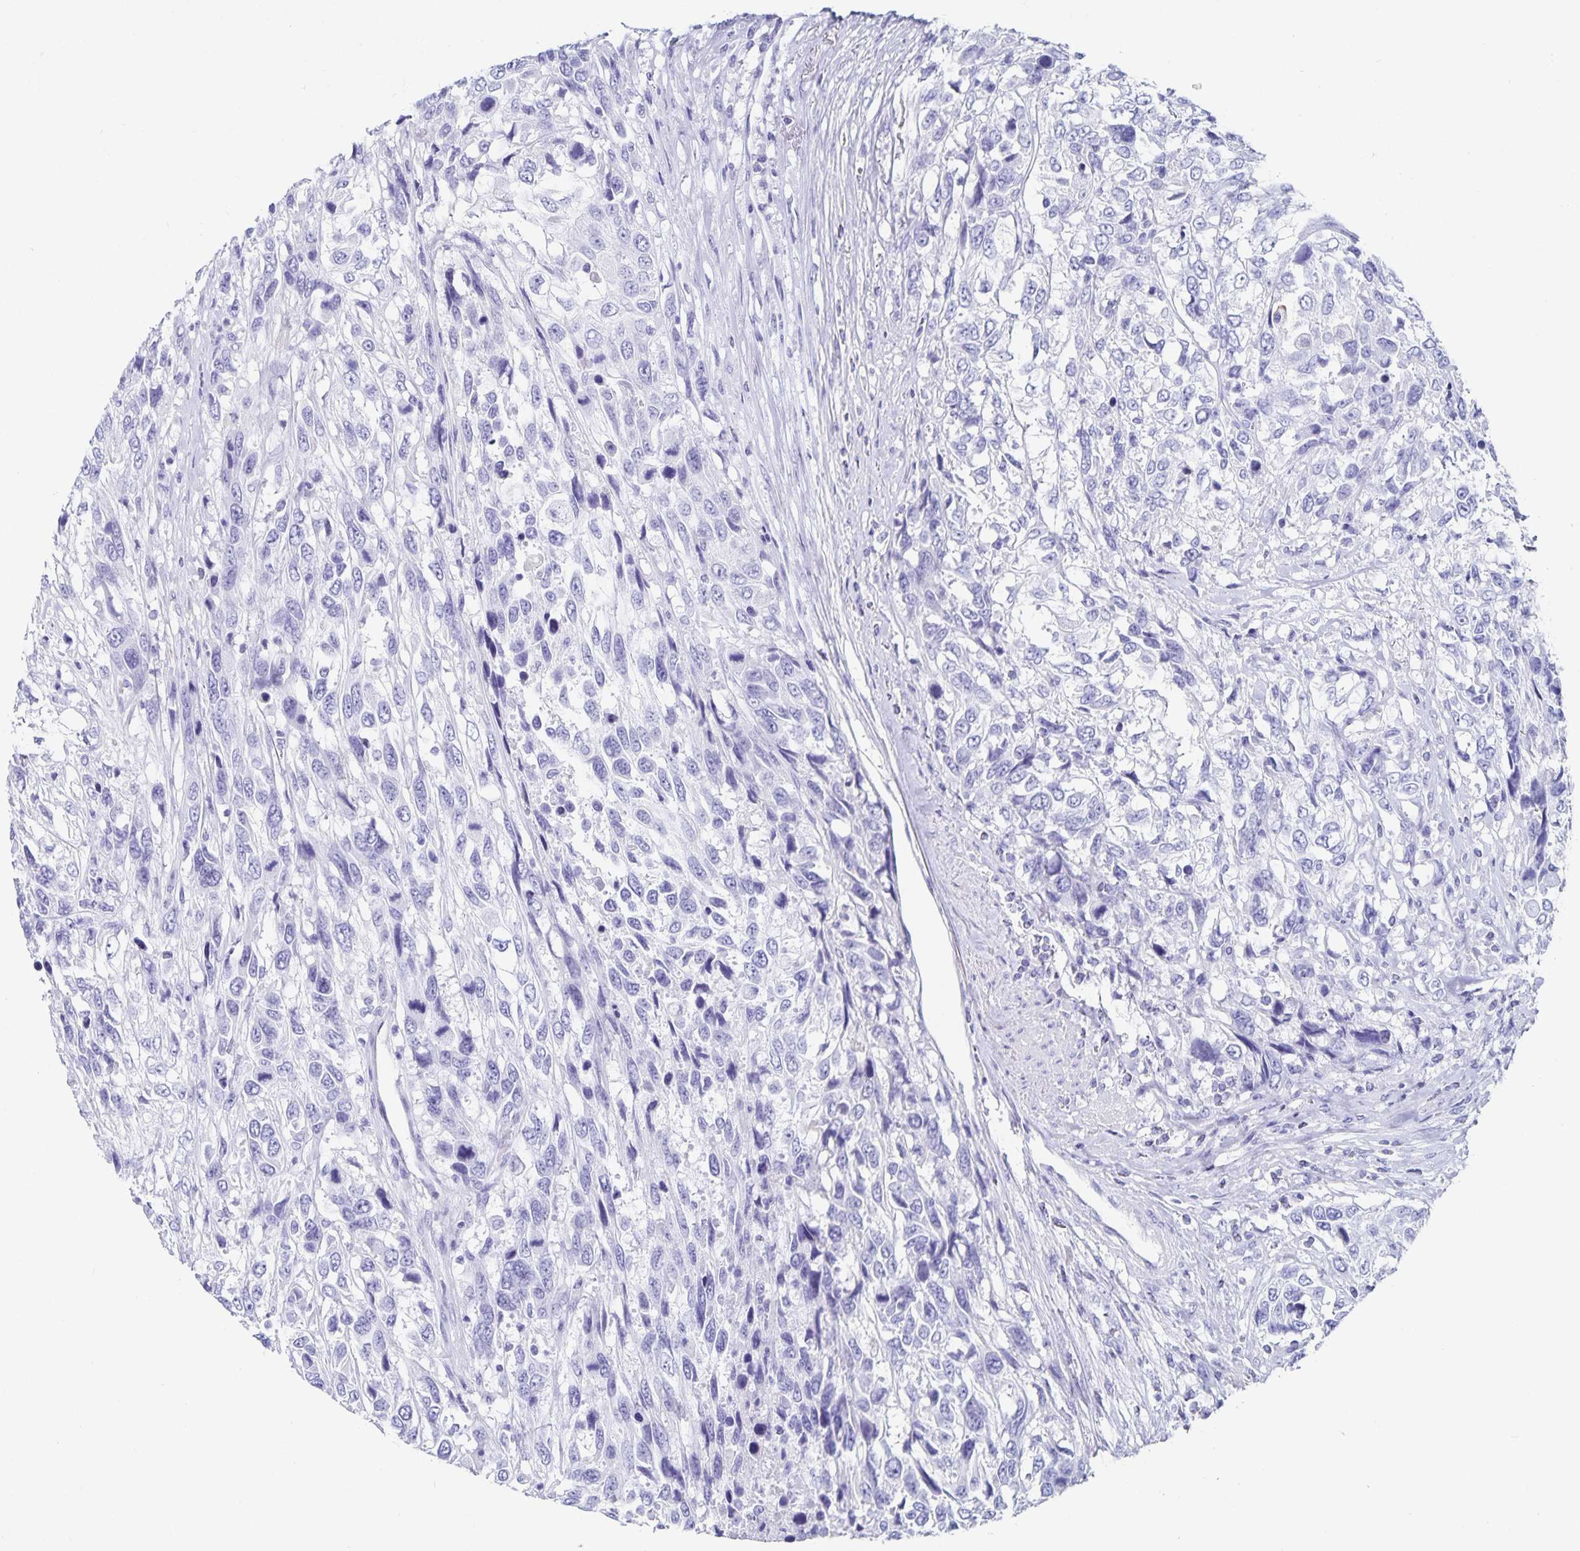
{"staining": {"intensity": "negative", "quantity": "none", "location": "none"}, "tissue": "urothelial cancer", "cell_type": "Tumor cells", "image_type": "cancer", "snomed": [{"axis": "morphology", "description": "Urothelial carcinoma, High grade"}, {"axis": "topography", "description": "Urinary bladder"}], "caption": "Protein analysis of urothelial cancer displays no significant expression in tumor cells.", "gene": "C19orf73", "patient": {"sex": "female", "age": 70}}